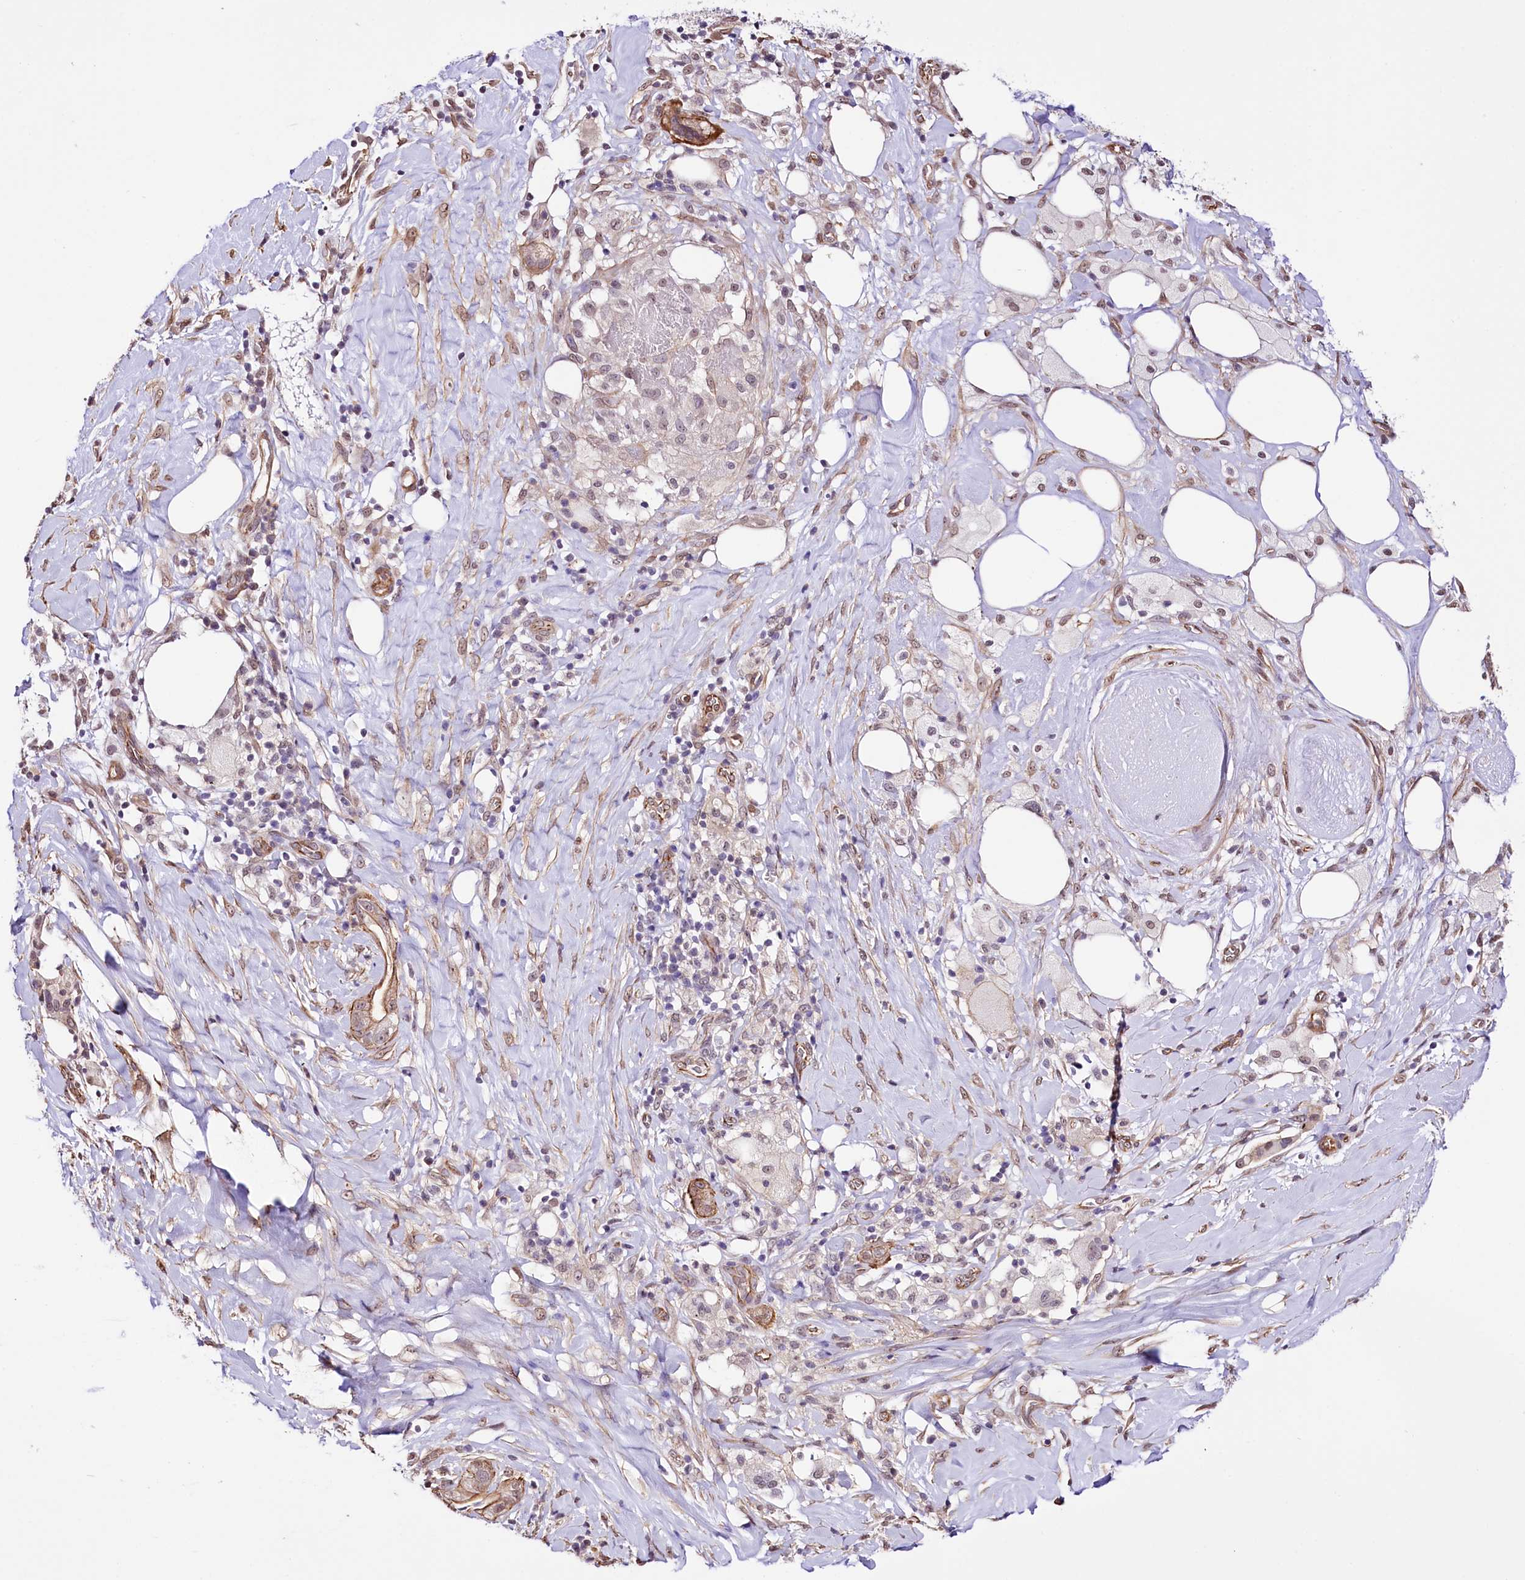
{"staining": {"intensity": "moderate", "quantity": "25%-75%", "location": "cytoplasmic/membranous"}, "tissue": "pancreatic cancer", "cell_type": "Tumor cells", "image_type": "cancer", "snomed": [{"axis": "morphology", "description": "Adenocarcinoma, NOS"}, {"axis": "topography", "description": "Pancreas"}], "caption": "This histopathology image exhibits pancreatic cancer (adenocarcinoma) stained with immunohistochemistry to label a protein in brown. The cytoplasmic/membranous of tumor cells show moderate positivity for the protein. Nuclei are counter-stained blue.", "gene": "ST7", "patient": {"sex": "male", "age": 58}}